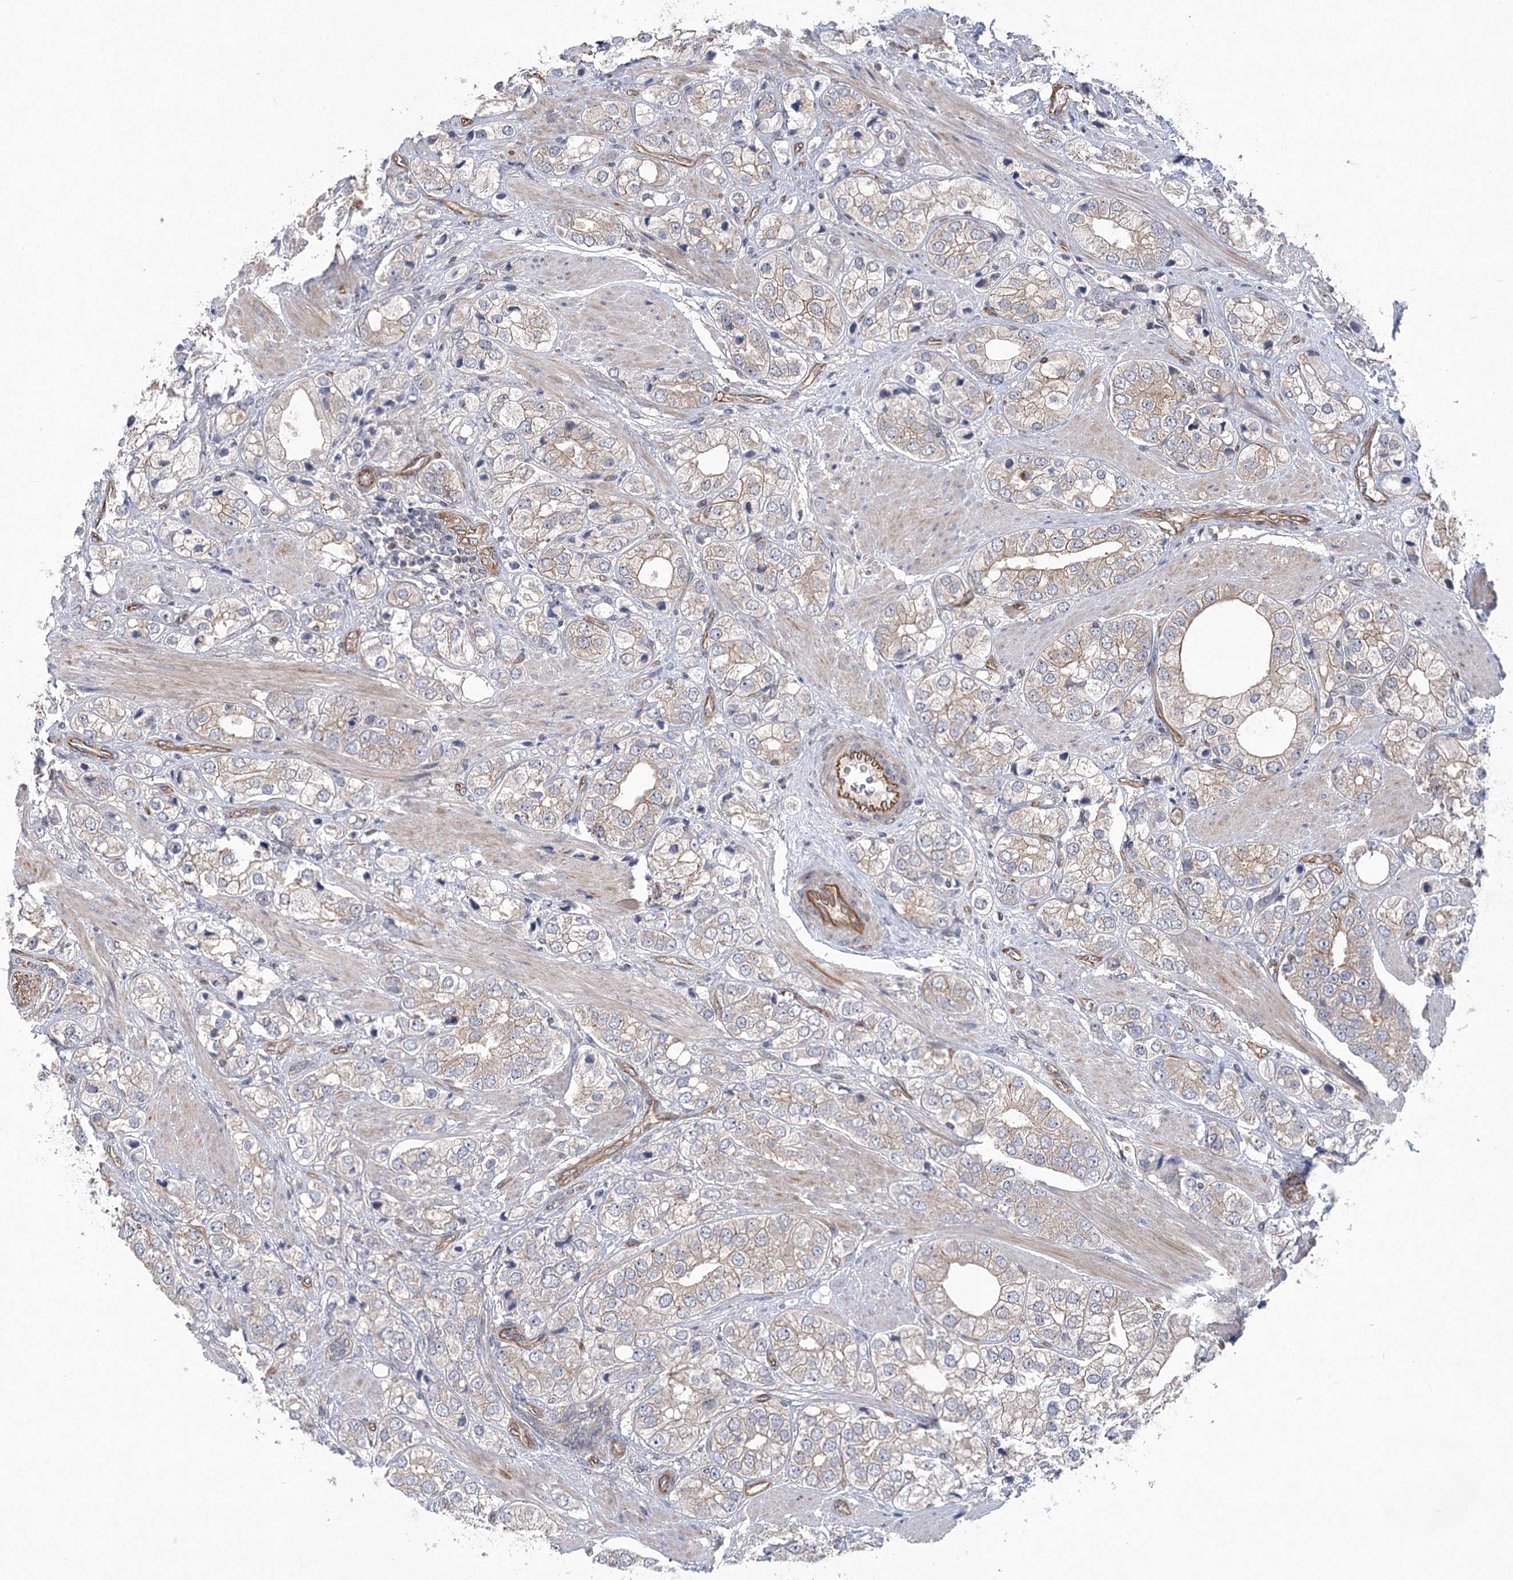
{"staining": {"intensity": "weak", "quantity": "25%-75%", "location": "cytoplasmic/membranous"}, "tissue": "prostate cancer", "cell_type": "Tumor cells", "image_type": "cancer", "snomed": [{"axis": "morphology", "description": "Adenocarcinoma, High grade"}, {"axis": "topography", "description": "Prostate"}], "caption": "Protein analysis of prostate adenocarcinoma (high-grade) tissue demonstrates weak cytoplasmic/membranous positivity in about 25%-75% of tumor cells.", "gene": "RWDD4", "patient": {"sex": "male", "age": 50}}